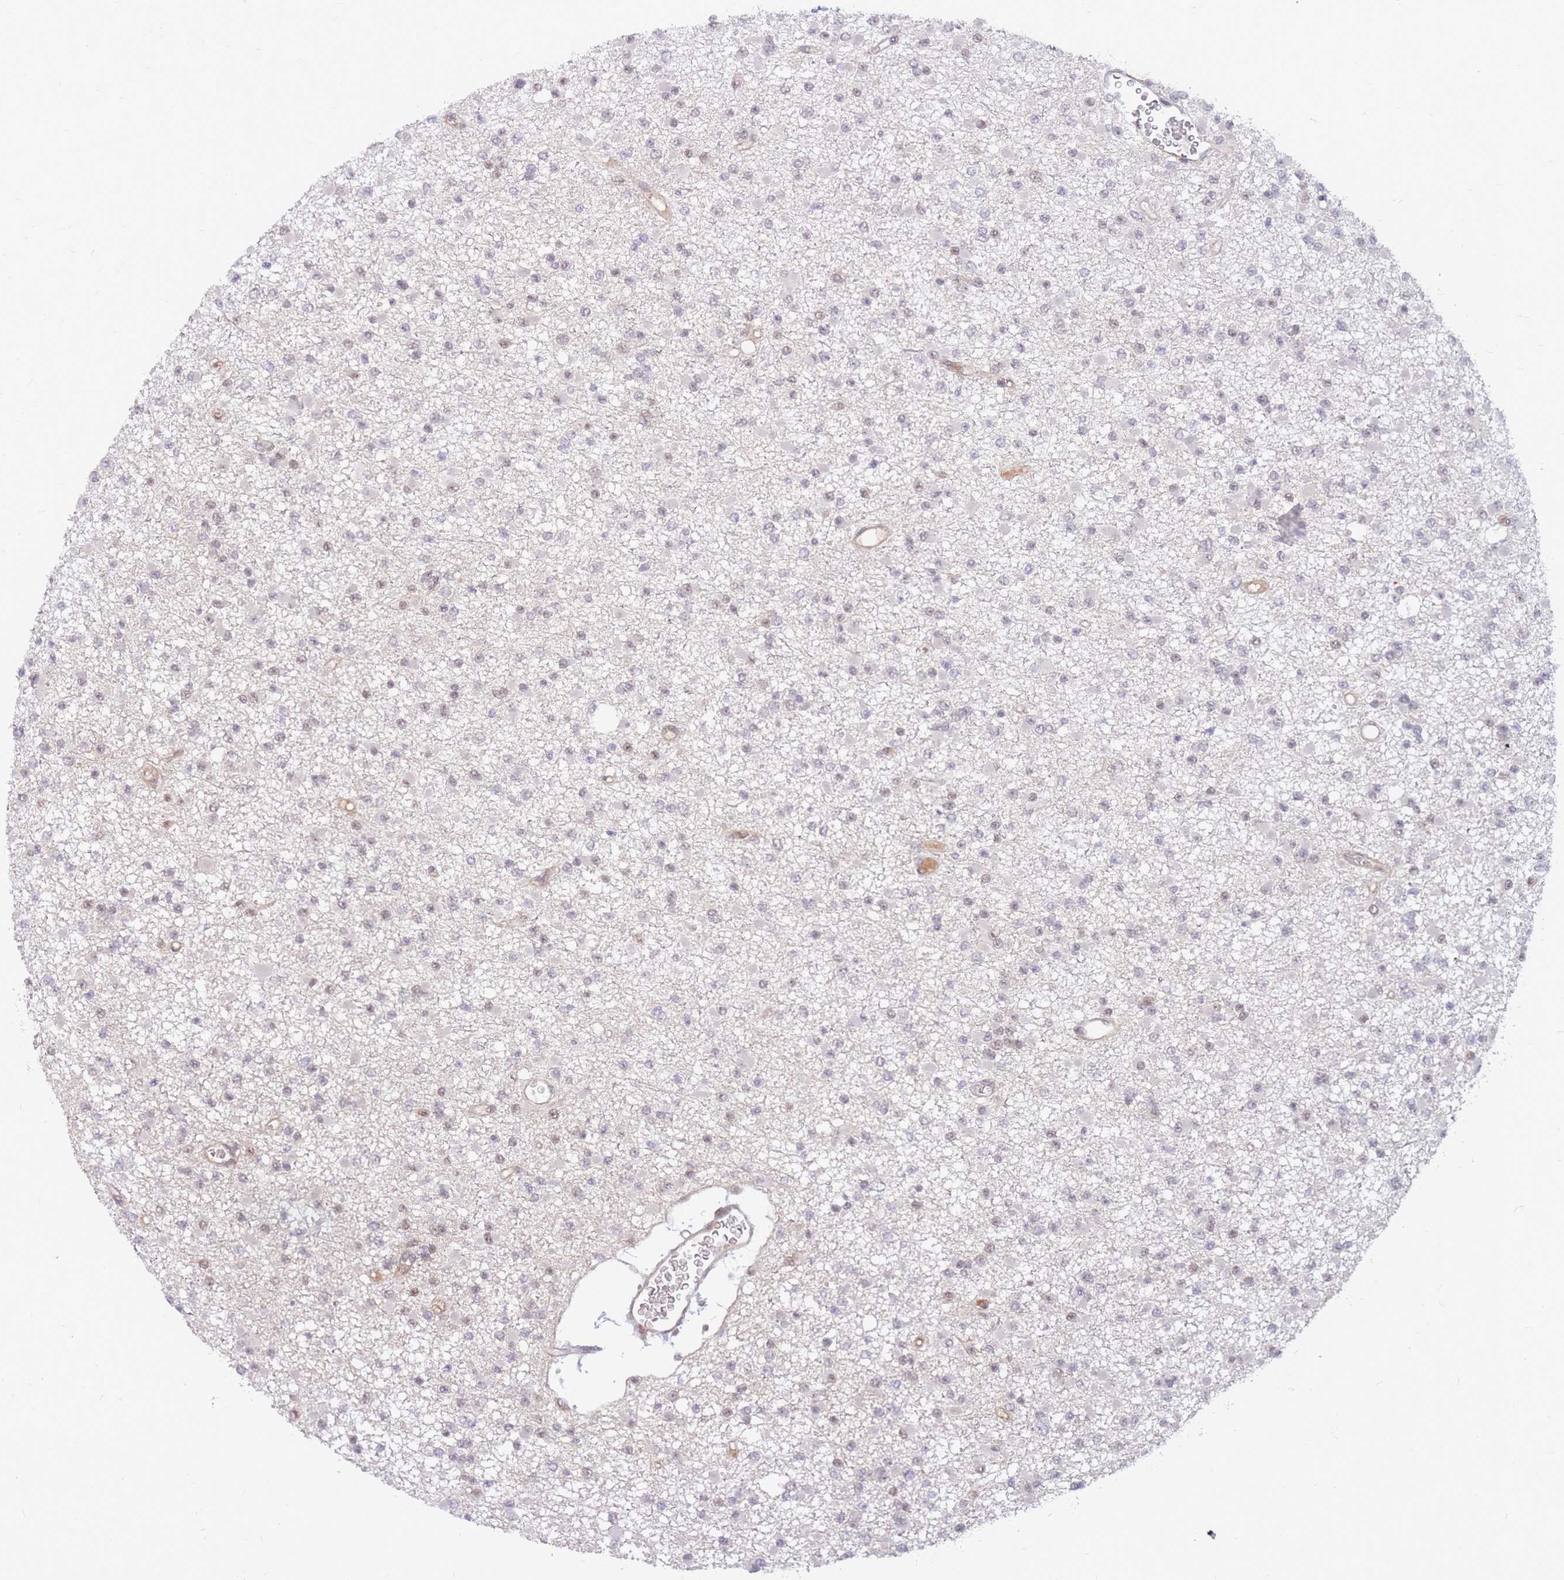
{"staining": {"intensity": "weak", "quantity": "25%-75%", "location": "nuclear"}, "tissue": "glioma", "cell_type": "Tumor cells", "image_type": "cancer", "snomed": [{"axis": "morphology", "description": "Glioma, malignant, Low grade"}, {"axis": "topography", "description": "Brain"}], "caption": "There is low levels of weak nuclear positivity in tumor cells of glioma, as demonstrated by immunohistochemical staining (brown color).", "gene": "ERICH6B", "patient": {"sex": "female", "age": 22}}